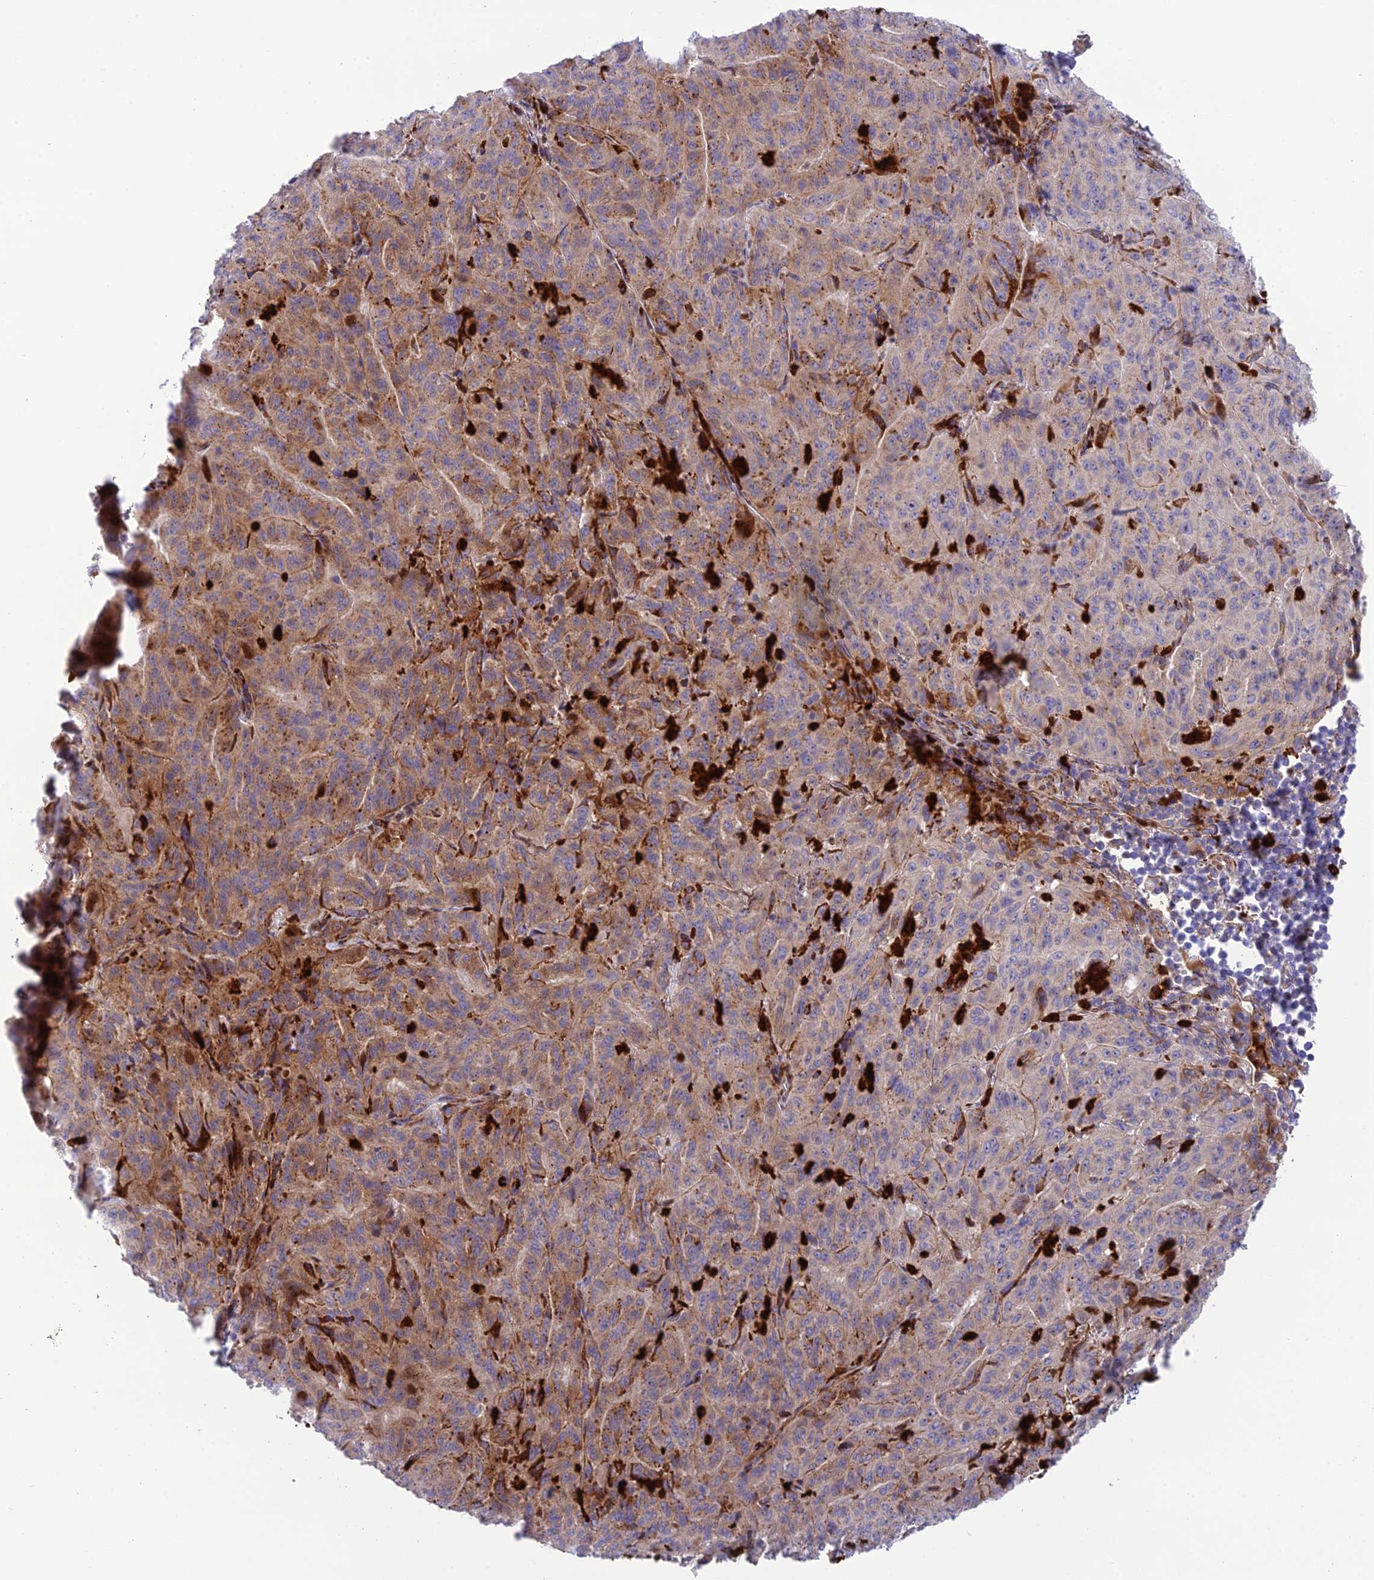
{"staining": {"intensity": "moderate", "quantity": "25%-75%", "location": "cytoplasmic/membranous"}, "tissue": "pancreatic cancer", "cell_type": "Tumor cells", "image_type": "cancer", "snomed": [{"axis": "morphology", "description": "Adenocarcinoma, NOS"}, {"axis": "topography", "description": "Pancreas"}], "caption": "Protein staining of adenocarcinoma (pancreatic) tissue displays moderate cytoplasmic/membranous expression in approximately 25%-75% of tumor cells. (DAB (3,3'-diaminobenzidine) = brown stain, brightfield microscopy at high magnification).", "gene": "CPSF4L", "patient": {"sex": "male", "age": 63}}